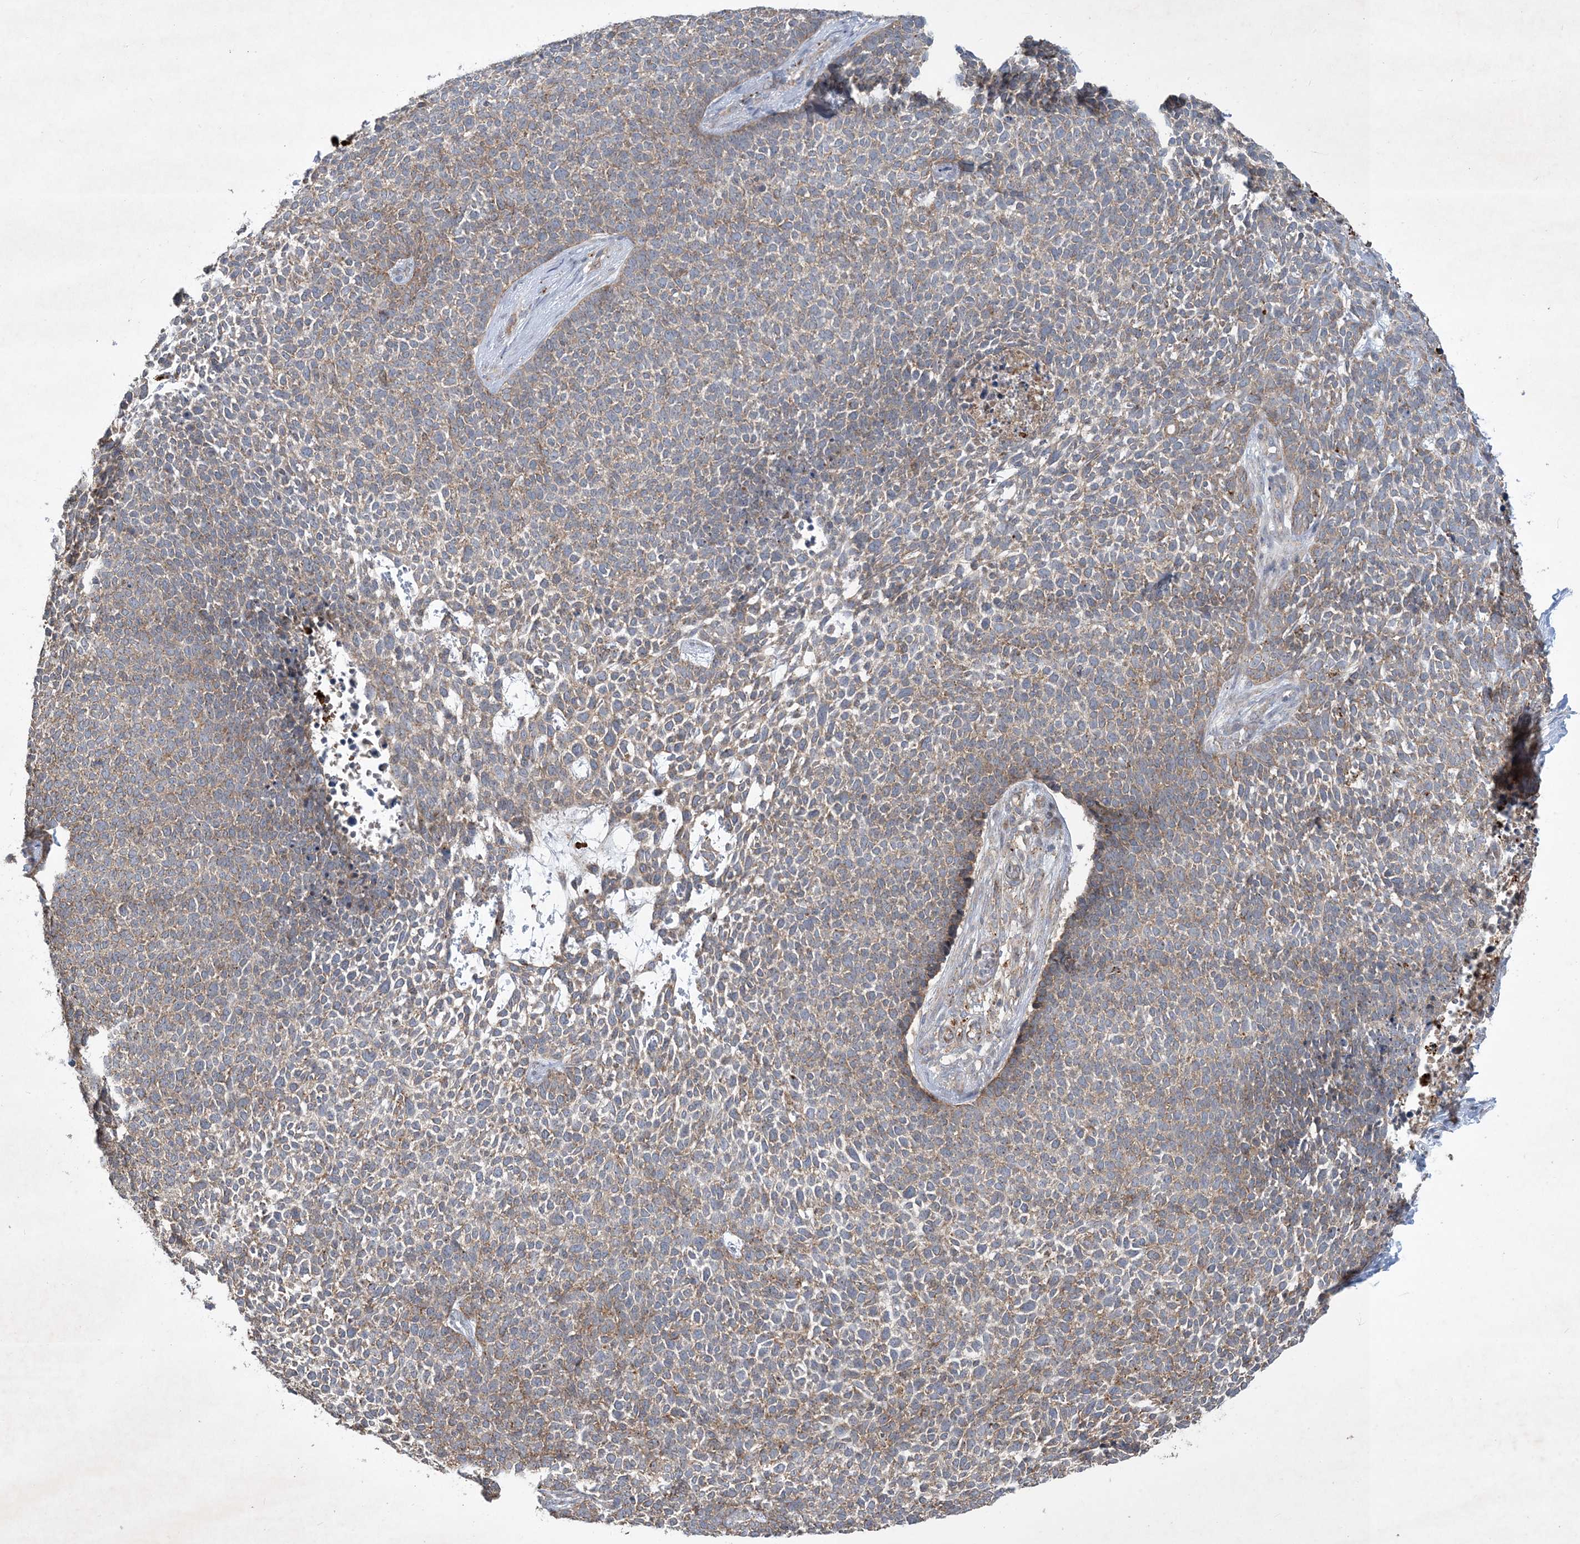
{"staining": {"intensity": "moderate", "quantity": "25%-75%", "location": "cytoplasmic/membranous"}, "tissue": "skin cancer", "cell_type": "Tumor cells", "image_type": "cancer", "snomed": [{"axis": "morphology", "description": "Basal cell carcinoma"}, {"axis": "topography", "description": "Skin"}], "caption": "Skin cancer (basal cell carcinoma) stained for a protein shows moderate cytoplasmic/membranous positivity in tumor cells.", "gene": "MRPS18A", "patient": {"sex": "female", "age": 84}}